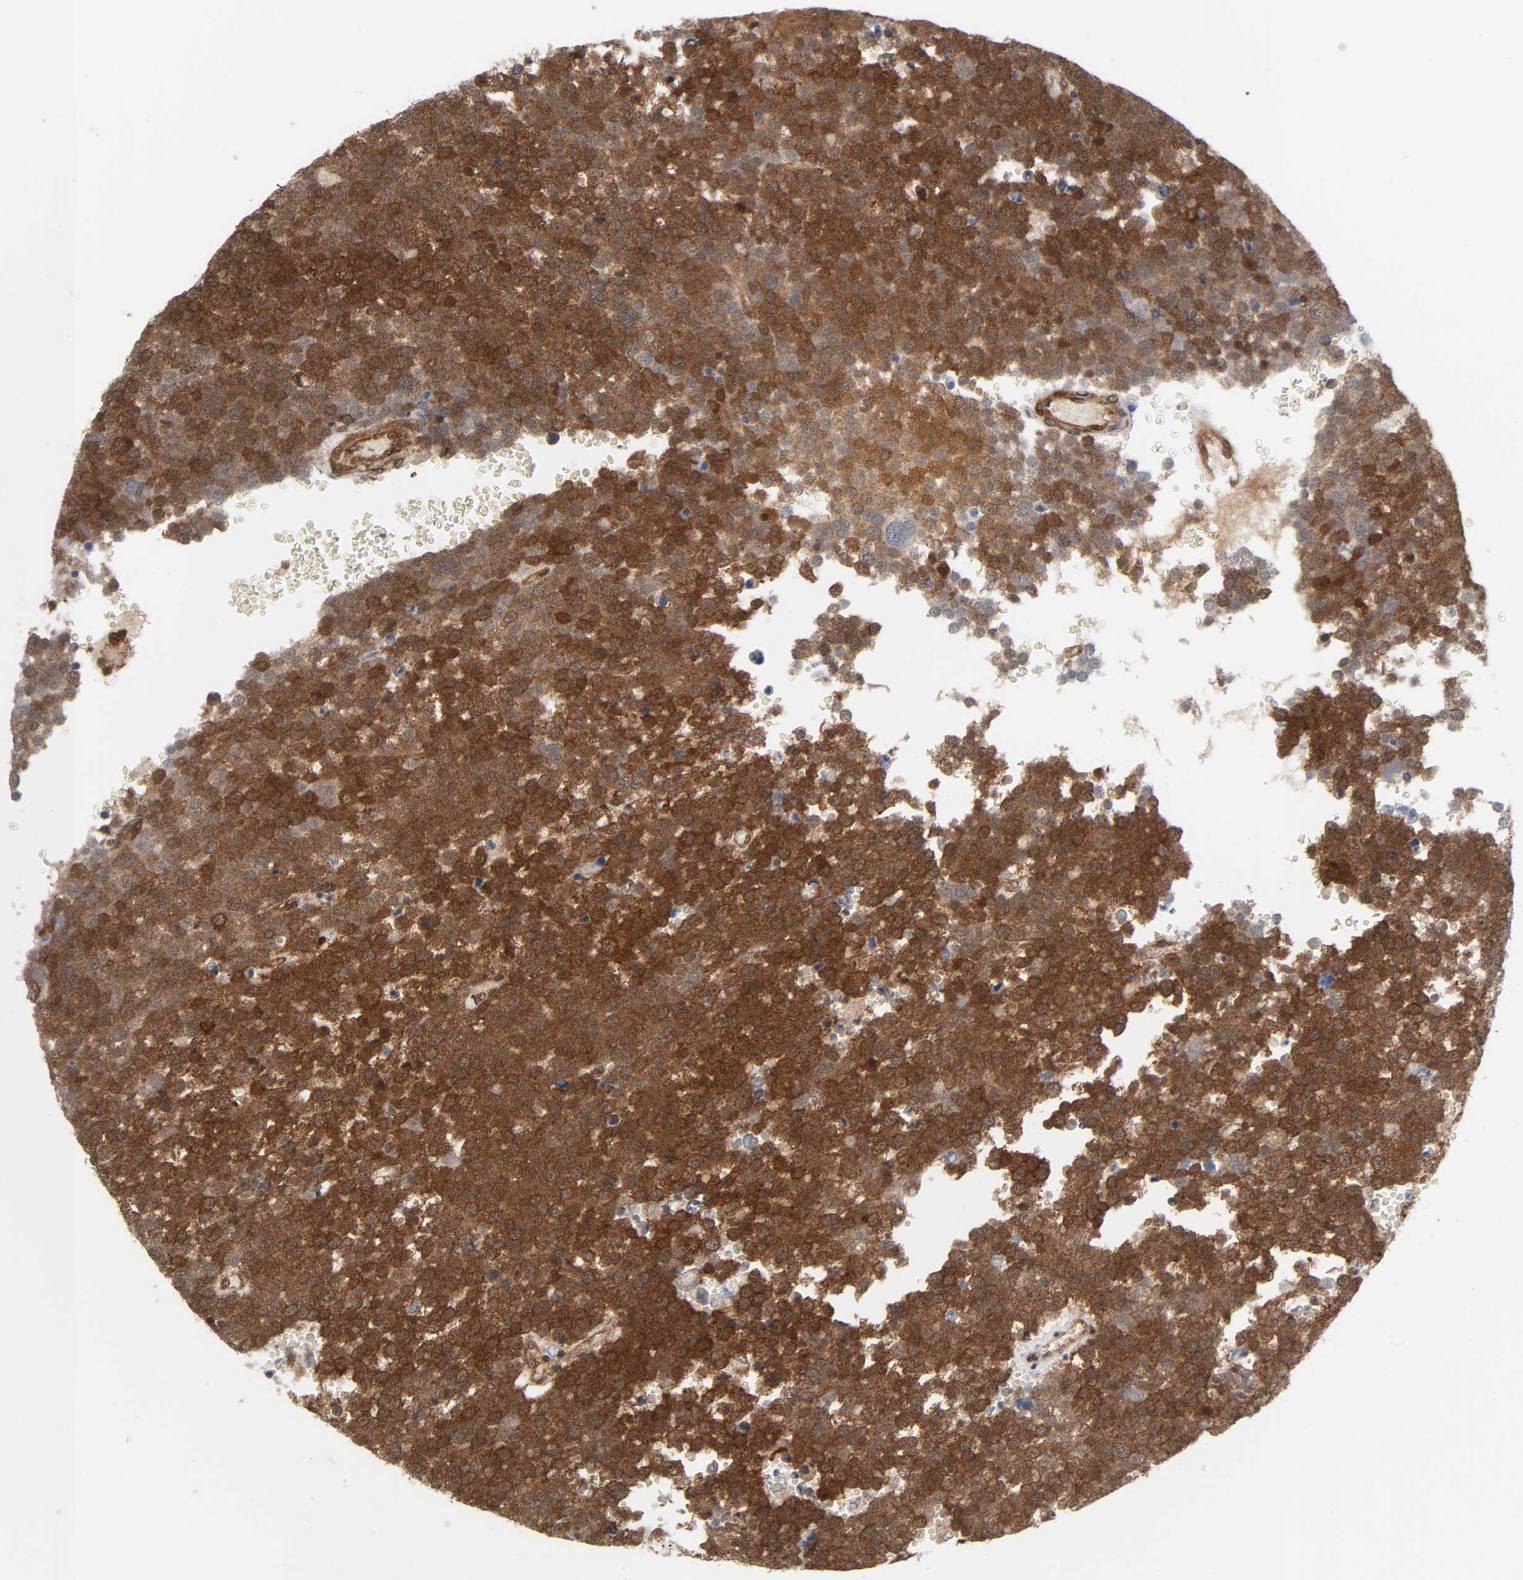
{"staining": {"intensity": "strong", "quantity": ">75%", "location": "cytoplasmic/membranous,nuclear"}, "tissue": "testis cancer", "cell_type": "Tumor cells", "image_type": "cancer", "snomed": [{"axis": "morphology", "description": "Seminoma, NOS"}, {"axis": "topography", "description": "Testis"}], "caption": "Seminoma (testis) was stained to show a protein in brown. There is high levels of strong cytoplasmic/membranous and nuclear positivity in approximately >75% of tumor cells. Immunohistochemistry (ihc) stains the protein of interest in brown and the nuclei are stained blue.", "gene": "GSK3A", "patient": {"sex": "male", "age": 71}}